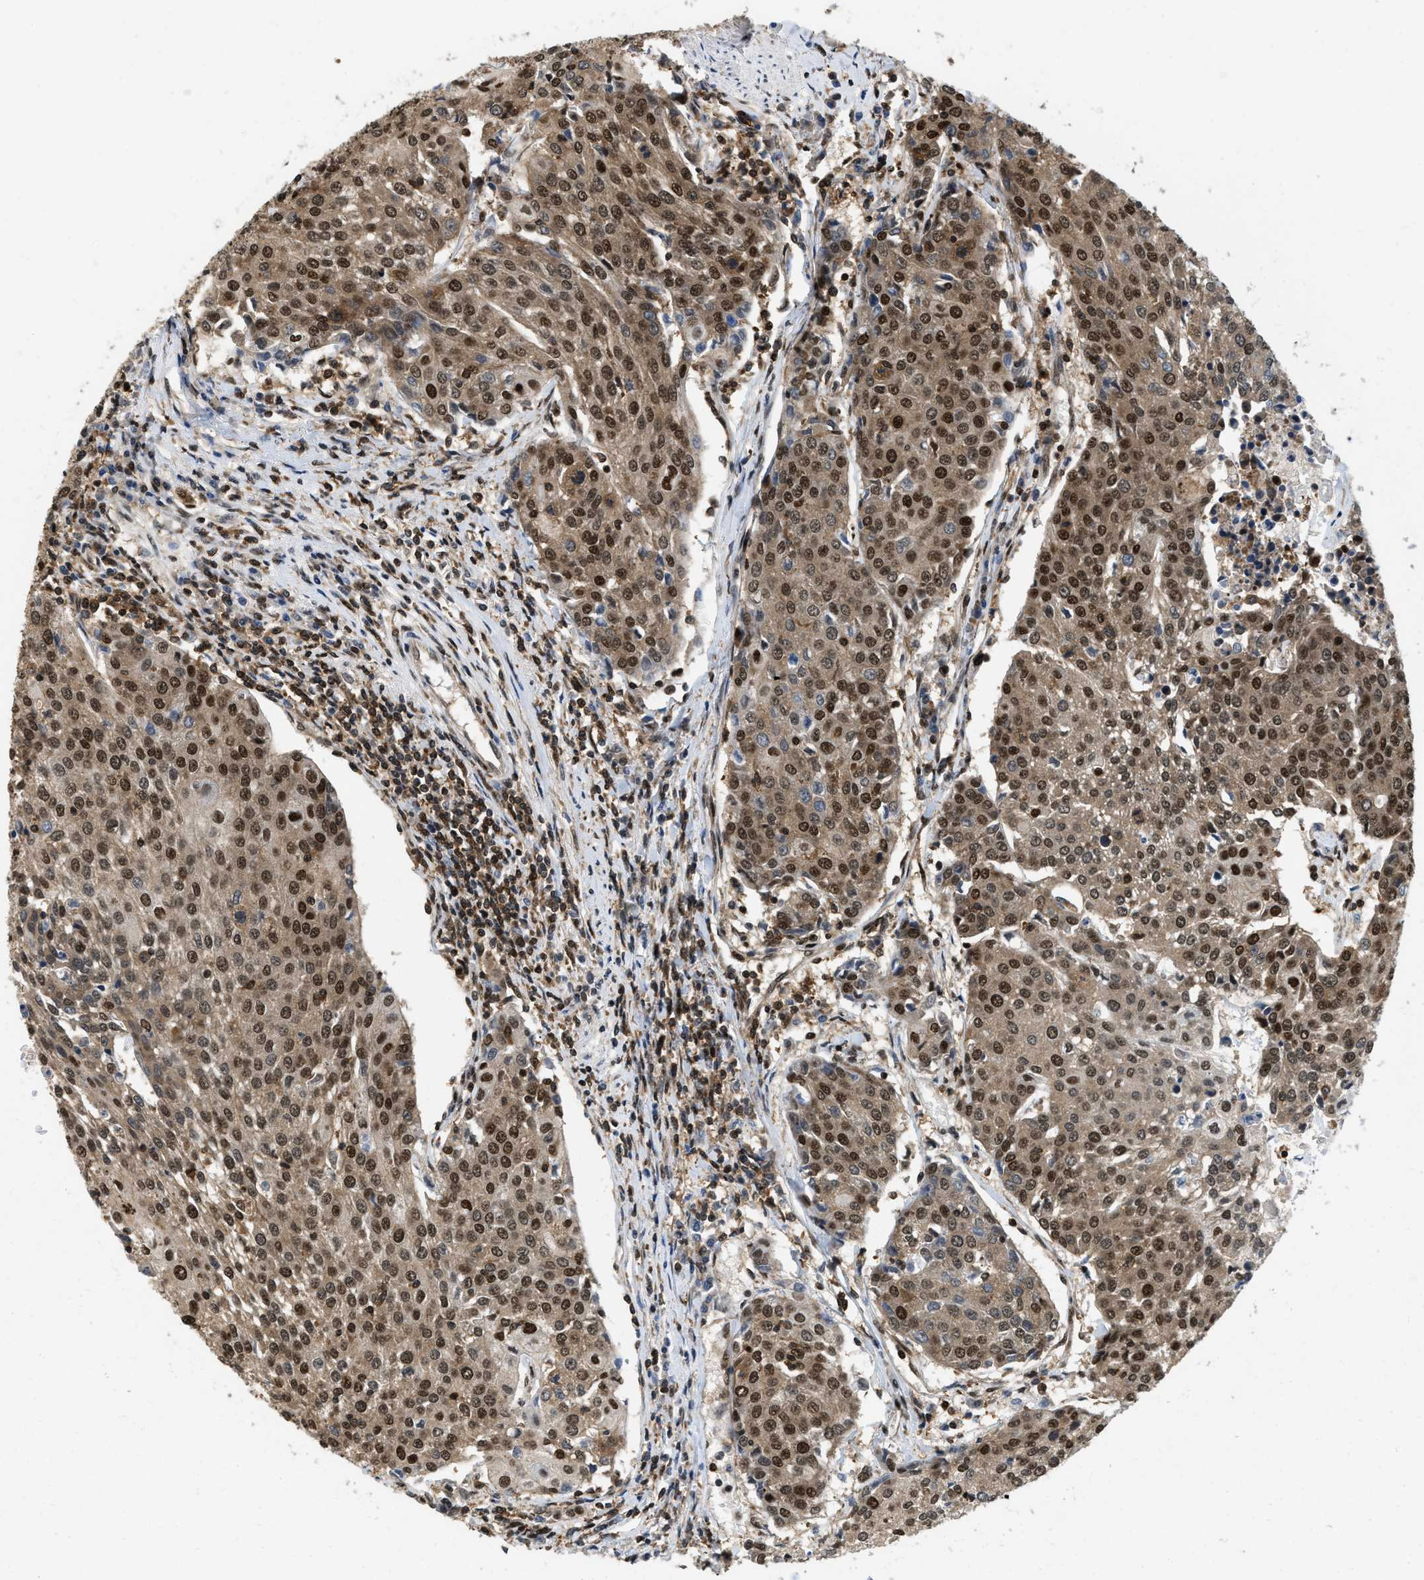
{"staining": {"intensity": "moderate", "quantity": ">75%", "location": "cytoplasmic/membranous,nuclear"}, "tissue": "urothelial cancer", "cell_type": "Tumor cells", "image_type": "cancer", "snomed": [{"axis": "morphology", "description": "Urothelial carcinoma, High grade"}, {"axis": "topography", "description": "Urinary bladder"}], "caption": "DAB (3,3'-diaminobenzidine) immunohistochemical staining of high-grade urothelial carcinoma displays moderate cytoplasmic/membranous and nuclear protein staining in about >75% of tumor cells.", "gene": "ATF7IP", "patient": {"sex": "female", "age": 85}}